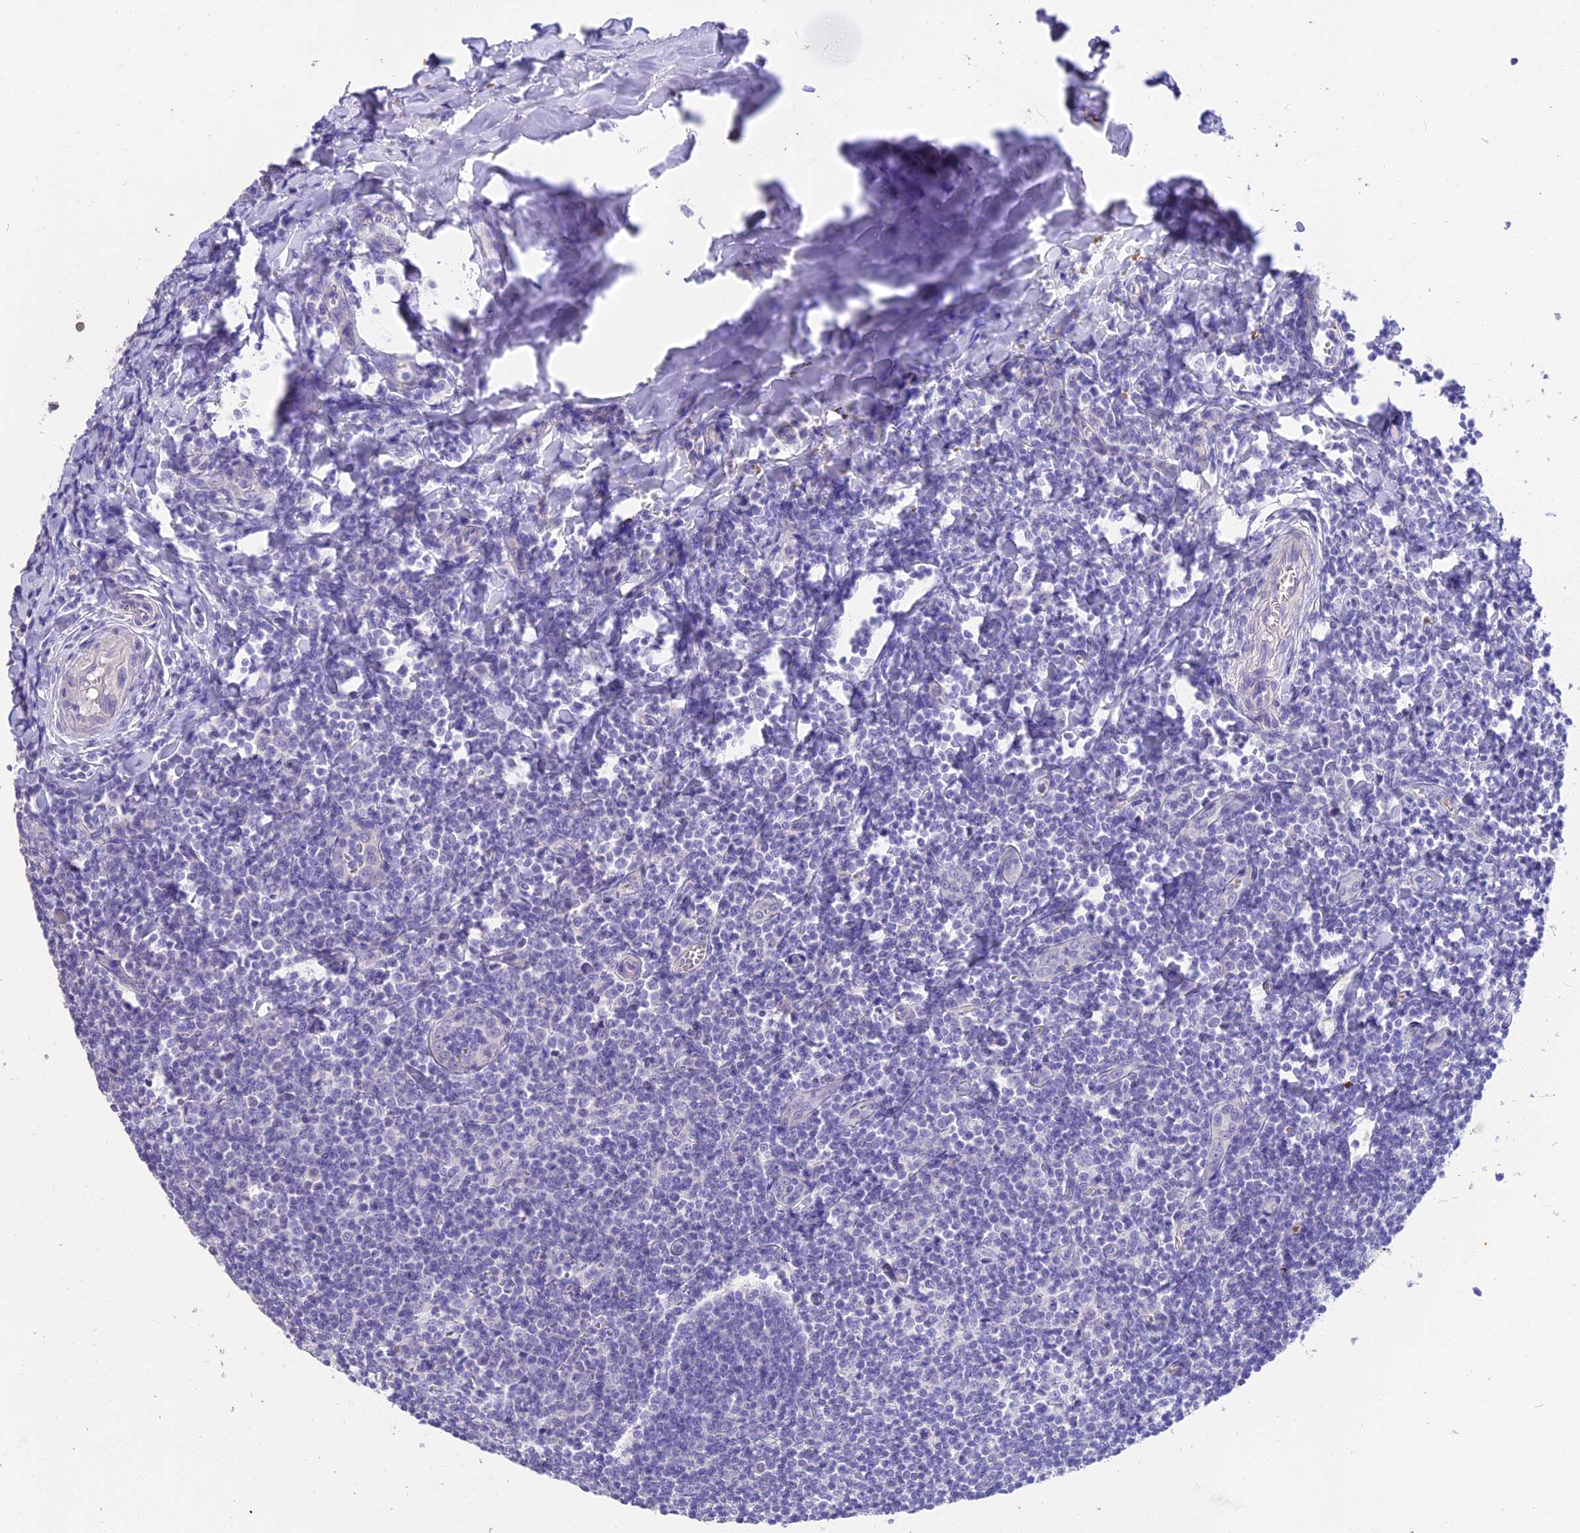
{"staining": {"intensity": "negative", "quantity": "none", "location": "none"}, "tissue": "tonsil", "cell_type": "Germinal center cells", "image_type": "normal", "snomed": [{"axis": "morphology", "description": "Normal tissue, NOS"}, {"axis": "topography", "description": "Tonsil"}], "caption": "The micrograph displays no significant positivity in germinal center cells of tonsil. (DAB (3,3'-diaminobenzidine) immunohistochemistry with hematoxylin counter stain).", "gene": "TNNC2", "patient": {"sex": "male", "age": 27}}